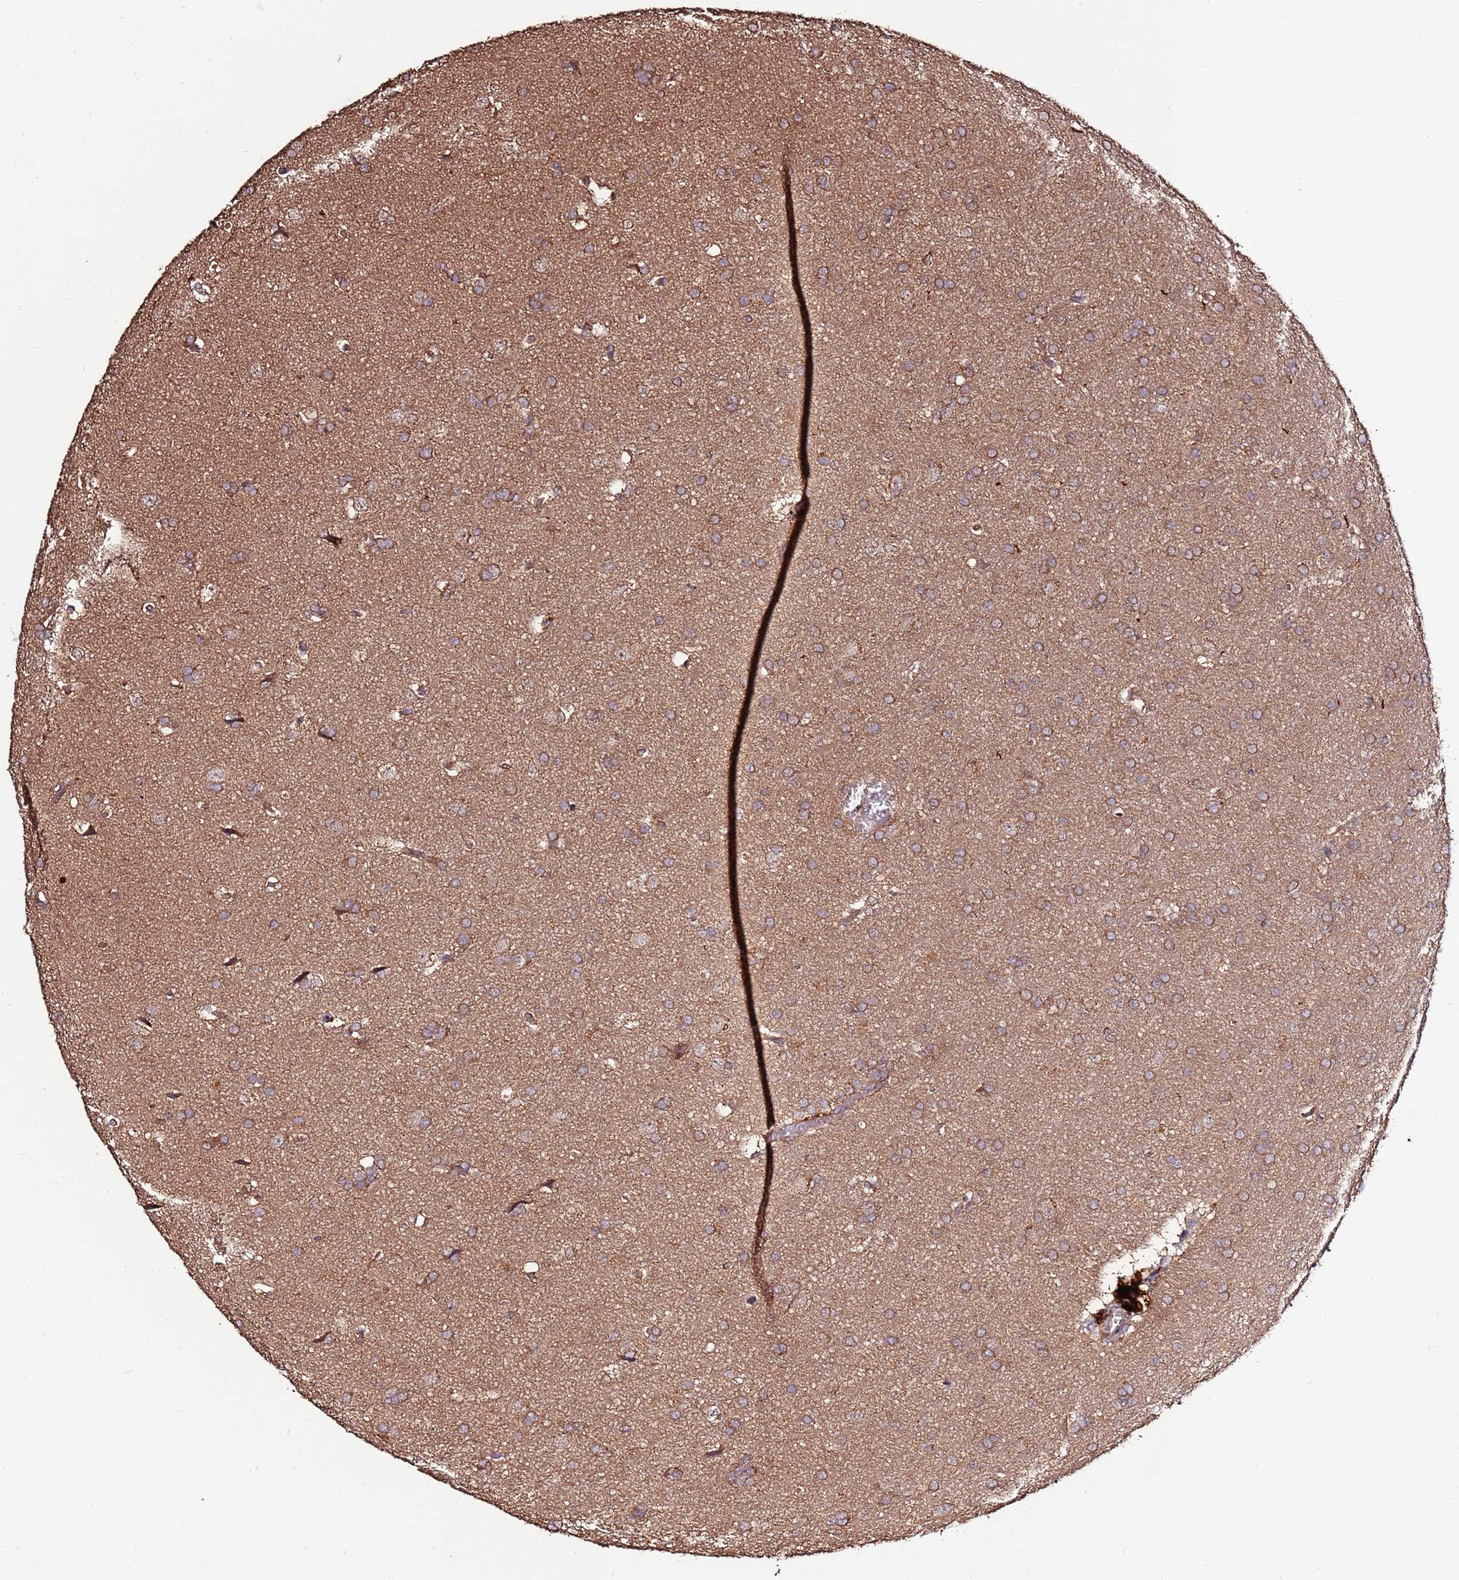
{"staining": {"intensity": "moderate", "quantity": "25%-75%", "location": "cytoplasmic/membranous"}, "tissue": "glioma", "cell_type": "Tumor cells", "image_type": "cancer", "snomed": [{"axis": "morphology", "description": "Glioma, malignant, Low grade"}, {"axis": "topography", "description": "Brain"}], "caption": "Low-grade glioma (malignant) stained for a protein (brown) exhibits moderate cytoplasmic/membranous positive positivity in about 25%-75% of tumor cells.", "gene": "RPS15A", "patient": {"sex": "female", "age": 32}}